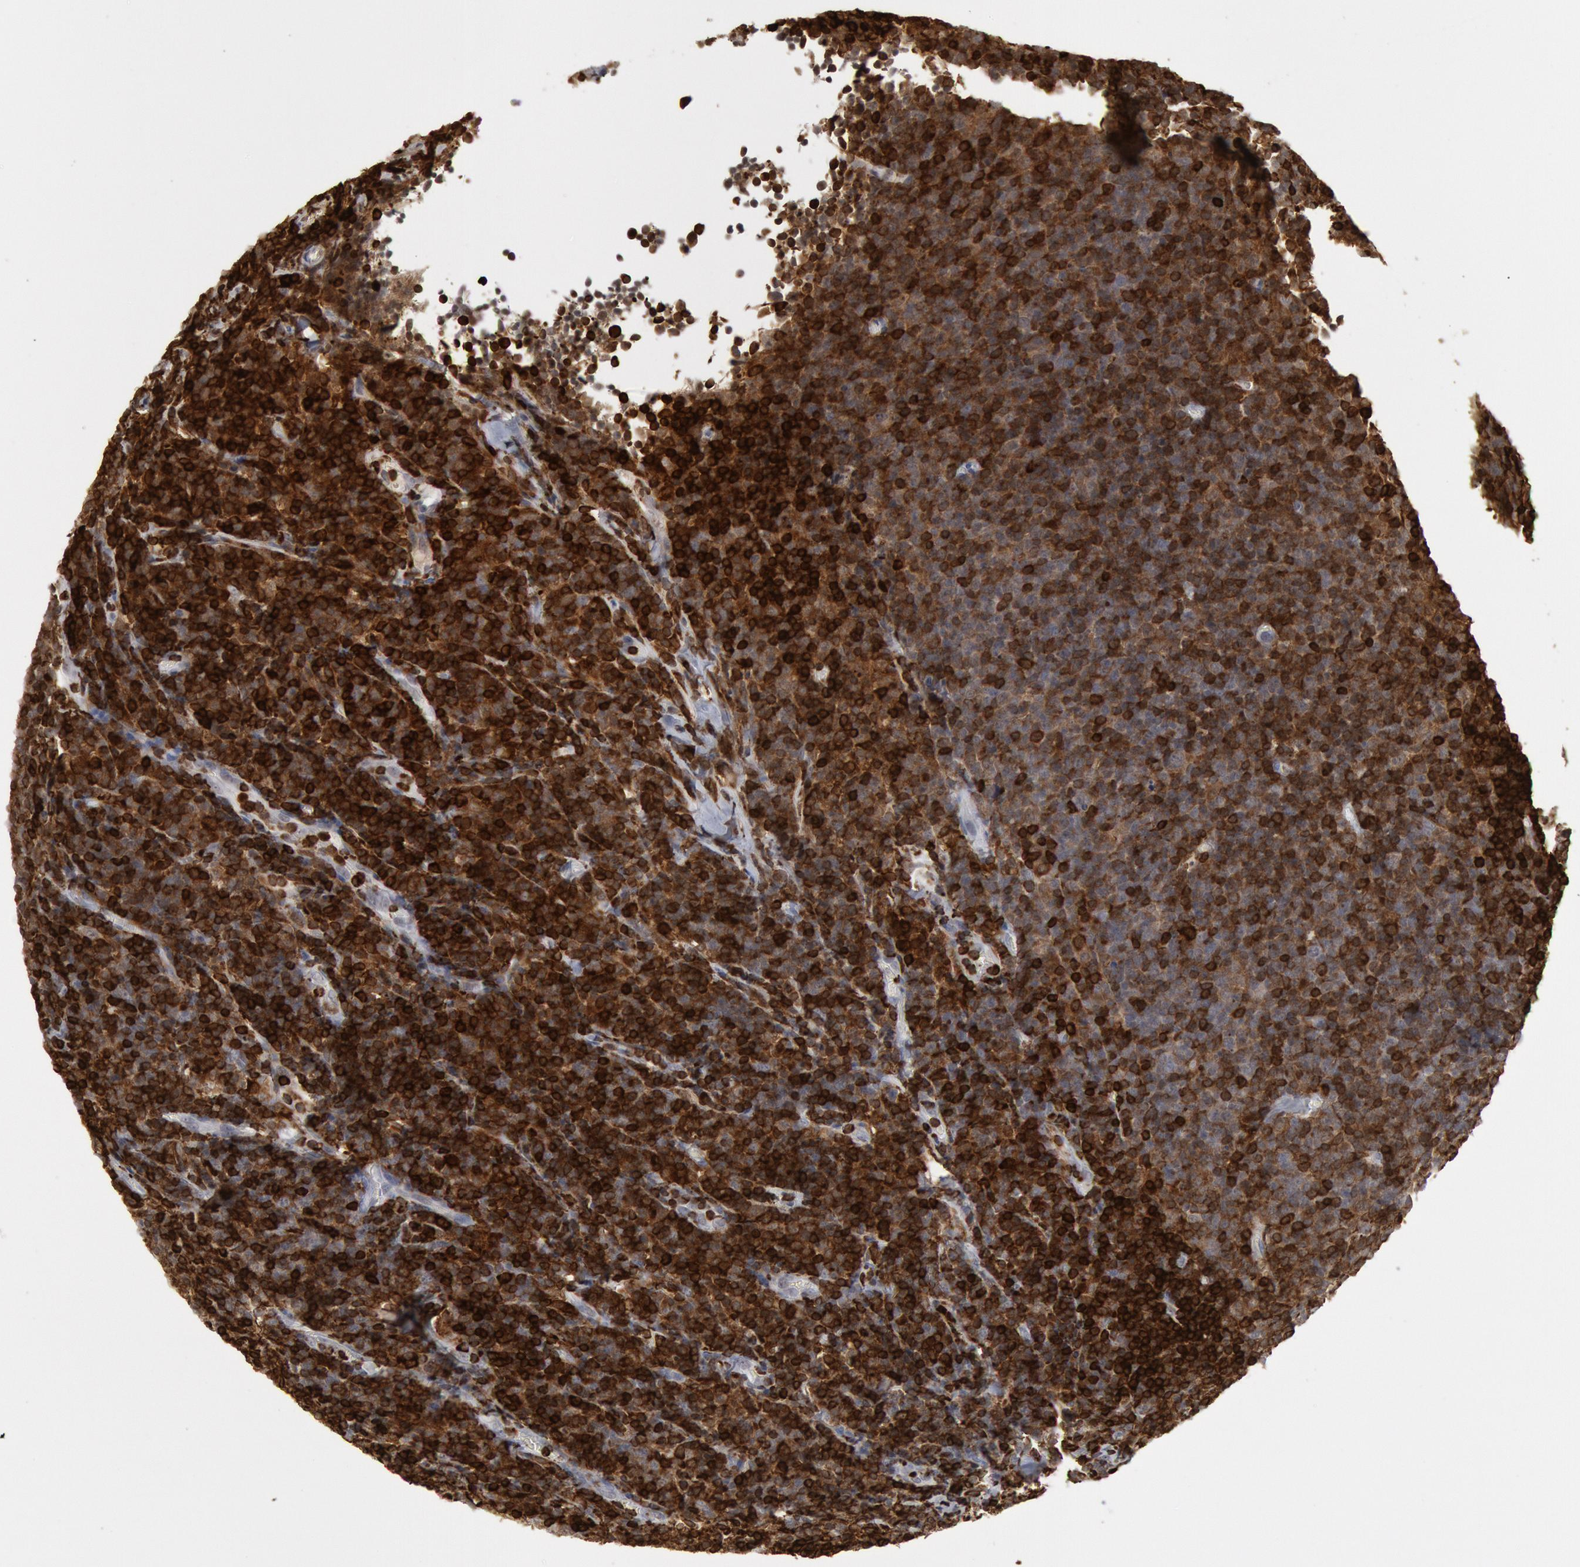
{"staining": {"intensity": "strong", "quantity": ">75%", "location": "cytoplasmic/membranous,nuclear"}, "tissue": "lymphoma", "cell_type": "Tumor cells", "image_type": "cancer", "snomed": [{"axis": "morphology", "description": "Malignant lymphoma, non-Hodgkin's type, Low grade"}, {"axis": "topography", "description": "Lymph node"}], "caption": "The micrograph reveals a brown stain indicating the presence of a protein in the cytoplasmic/membranous and nuclear of tumor cells in malignant lymphoma, non-Hodgkin's type (low-grade). Using DAB (brown) and hematoxylin (blue) stains, captured at high magnification using brightfield microscopy.", "gene": "PTPN6", "patient": {"sex": "male", "age": 74}}